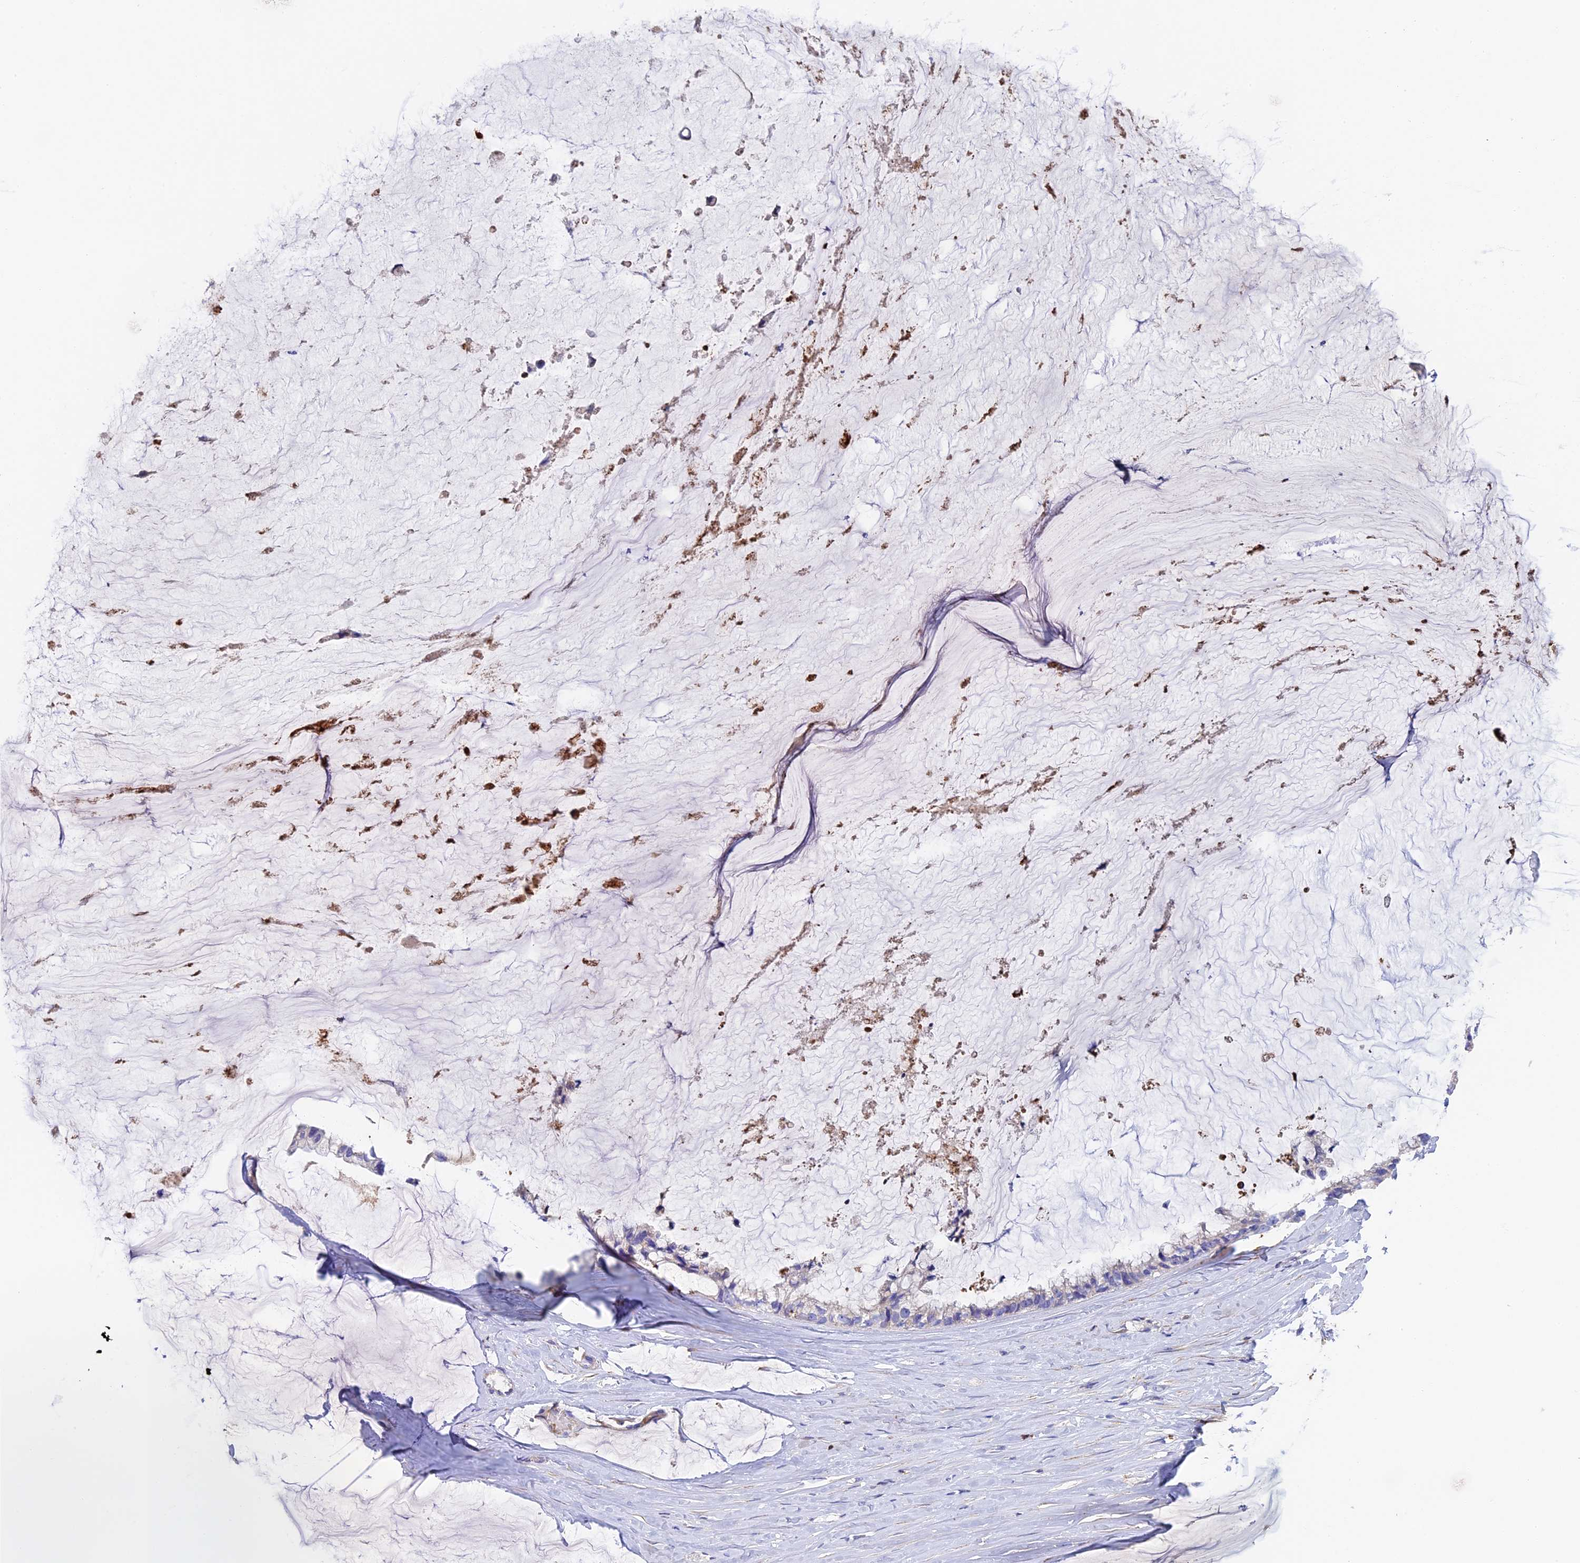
{"staining": {"intensity": "negative", "quantity": "none", "location": "none"}, "tissue": "ovarian cancer", "cell_type": "Tumor cells", "image_type": "cancer", "snomed": [{"axis": "morphology", "description": "Cystadenocarcinoma, mucinous, NOS"}, {"axis": "topography", "description": "Ovary"}], "caption": "High magnification brightfield microscopy of mucinous cystadenocarcinoma (ovarian) stained with DAB (brown) and counterstained with hematoxylin (blue): tumor cells show no significant positivity.", "gene": "ADAT1", "patient": {"sex": "female", "age": 39}}